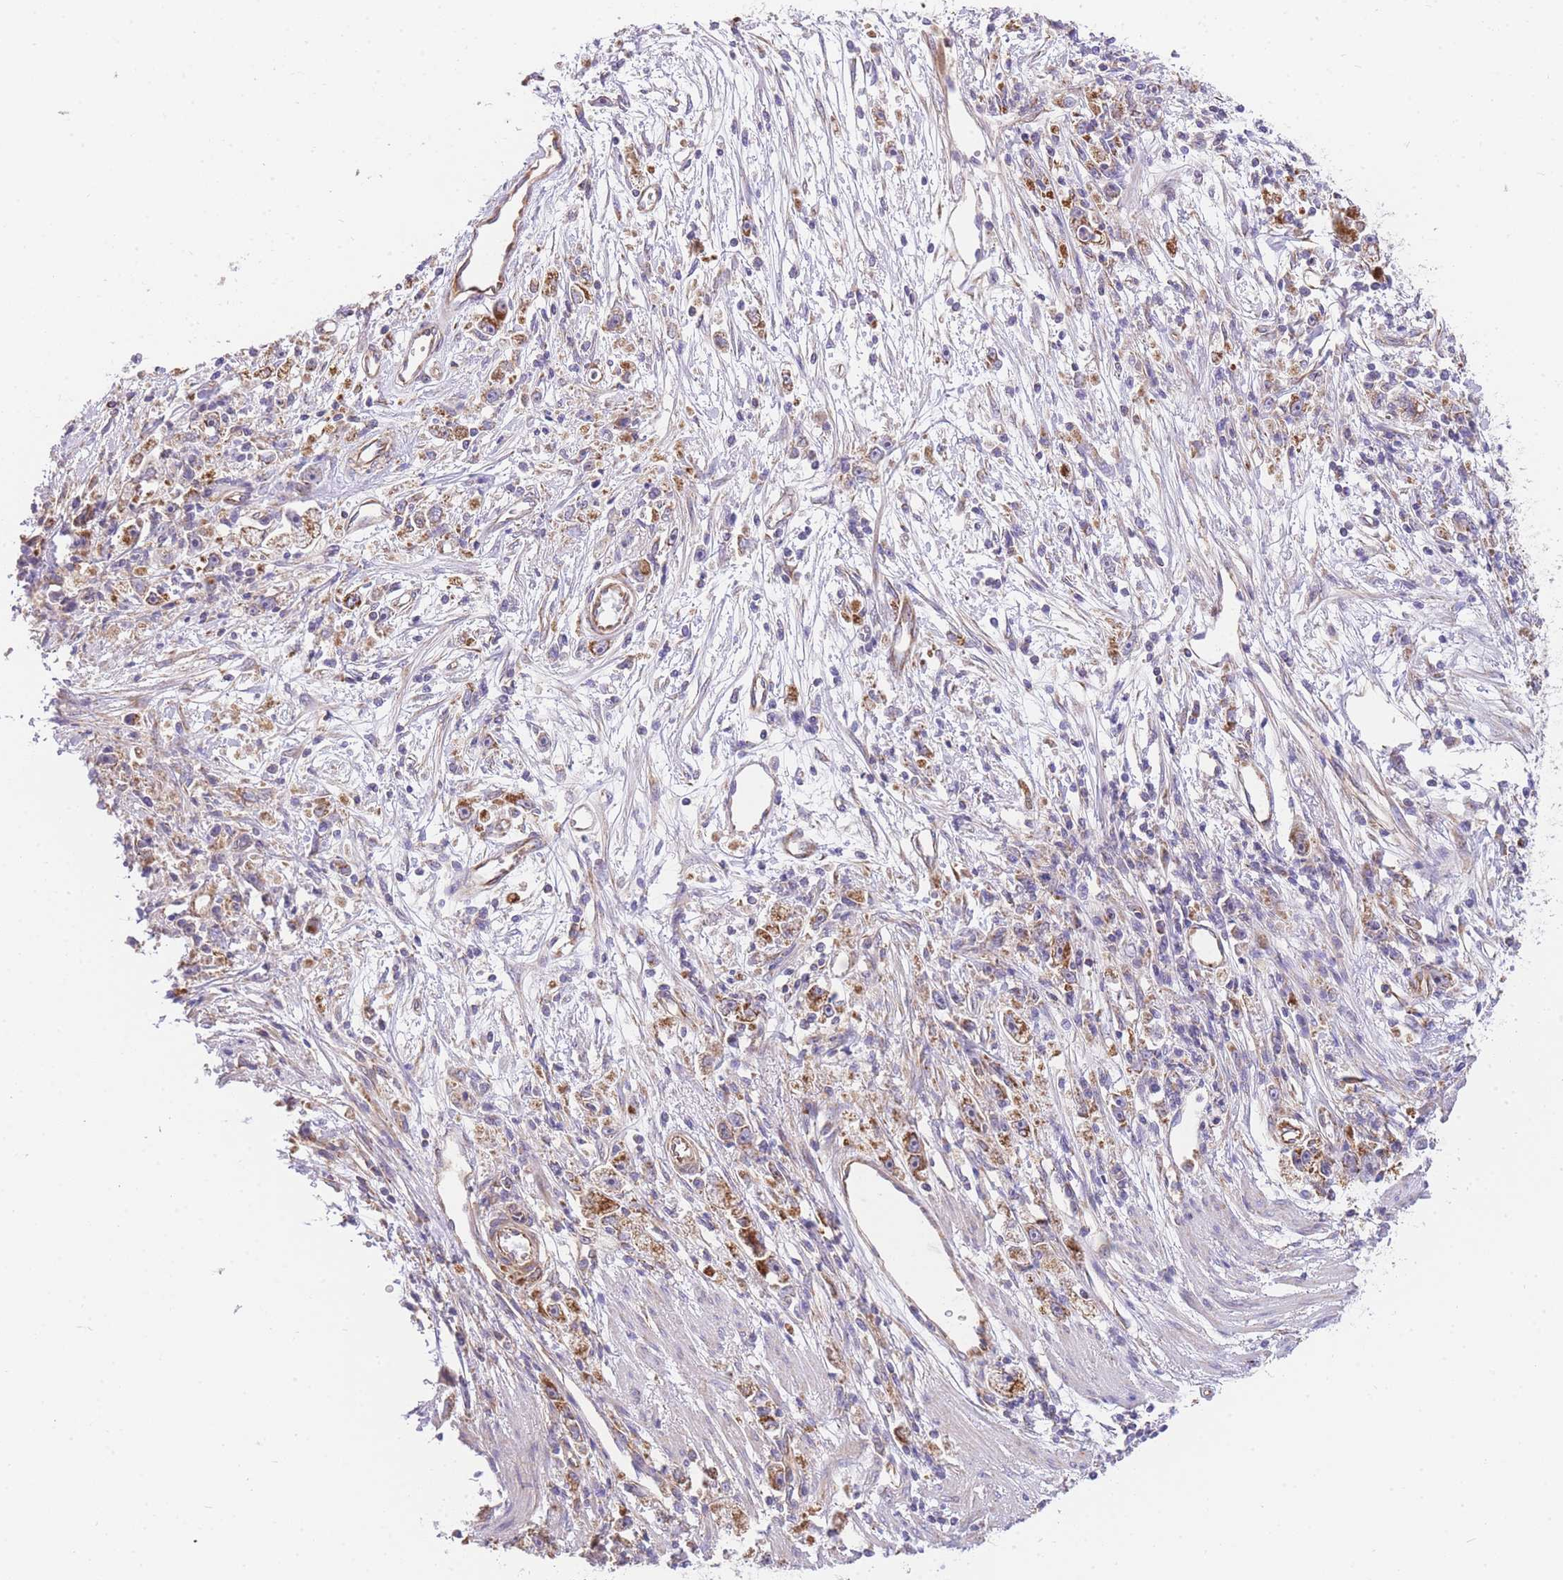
{"staining": {"intensity": "moderate", "quantity": "25%-75%", "location": "cytoplasmic/membranous"}, "tissue": "stomach cancer", "cell_type": "Tumor cells", "image_type": "cancer", "snomed": [{"axis": "morphology", "description": "Adenocarcinoma, NOS"}, {"axis": "topography", "description": "Stomach"}], "caption": "Adenocarcinoma (stomach) stained for a protein (brown) reveals moderate cytoplasmic/membranous positive expression in approximately 25%-75% of tumor cells.", "gene": "MTRES1", "patient": {"sex": "female", "age": 59}}